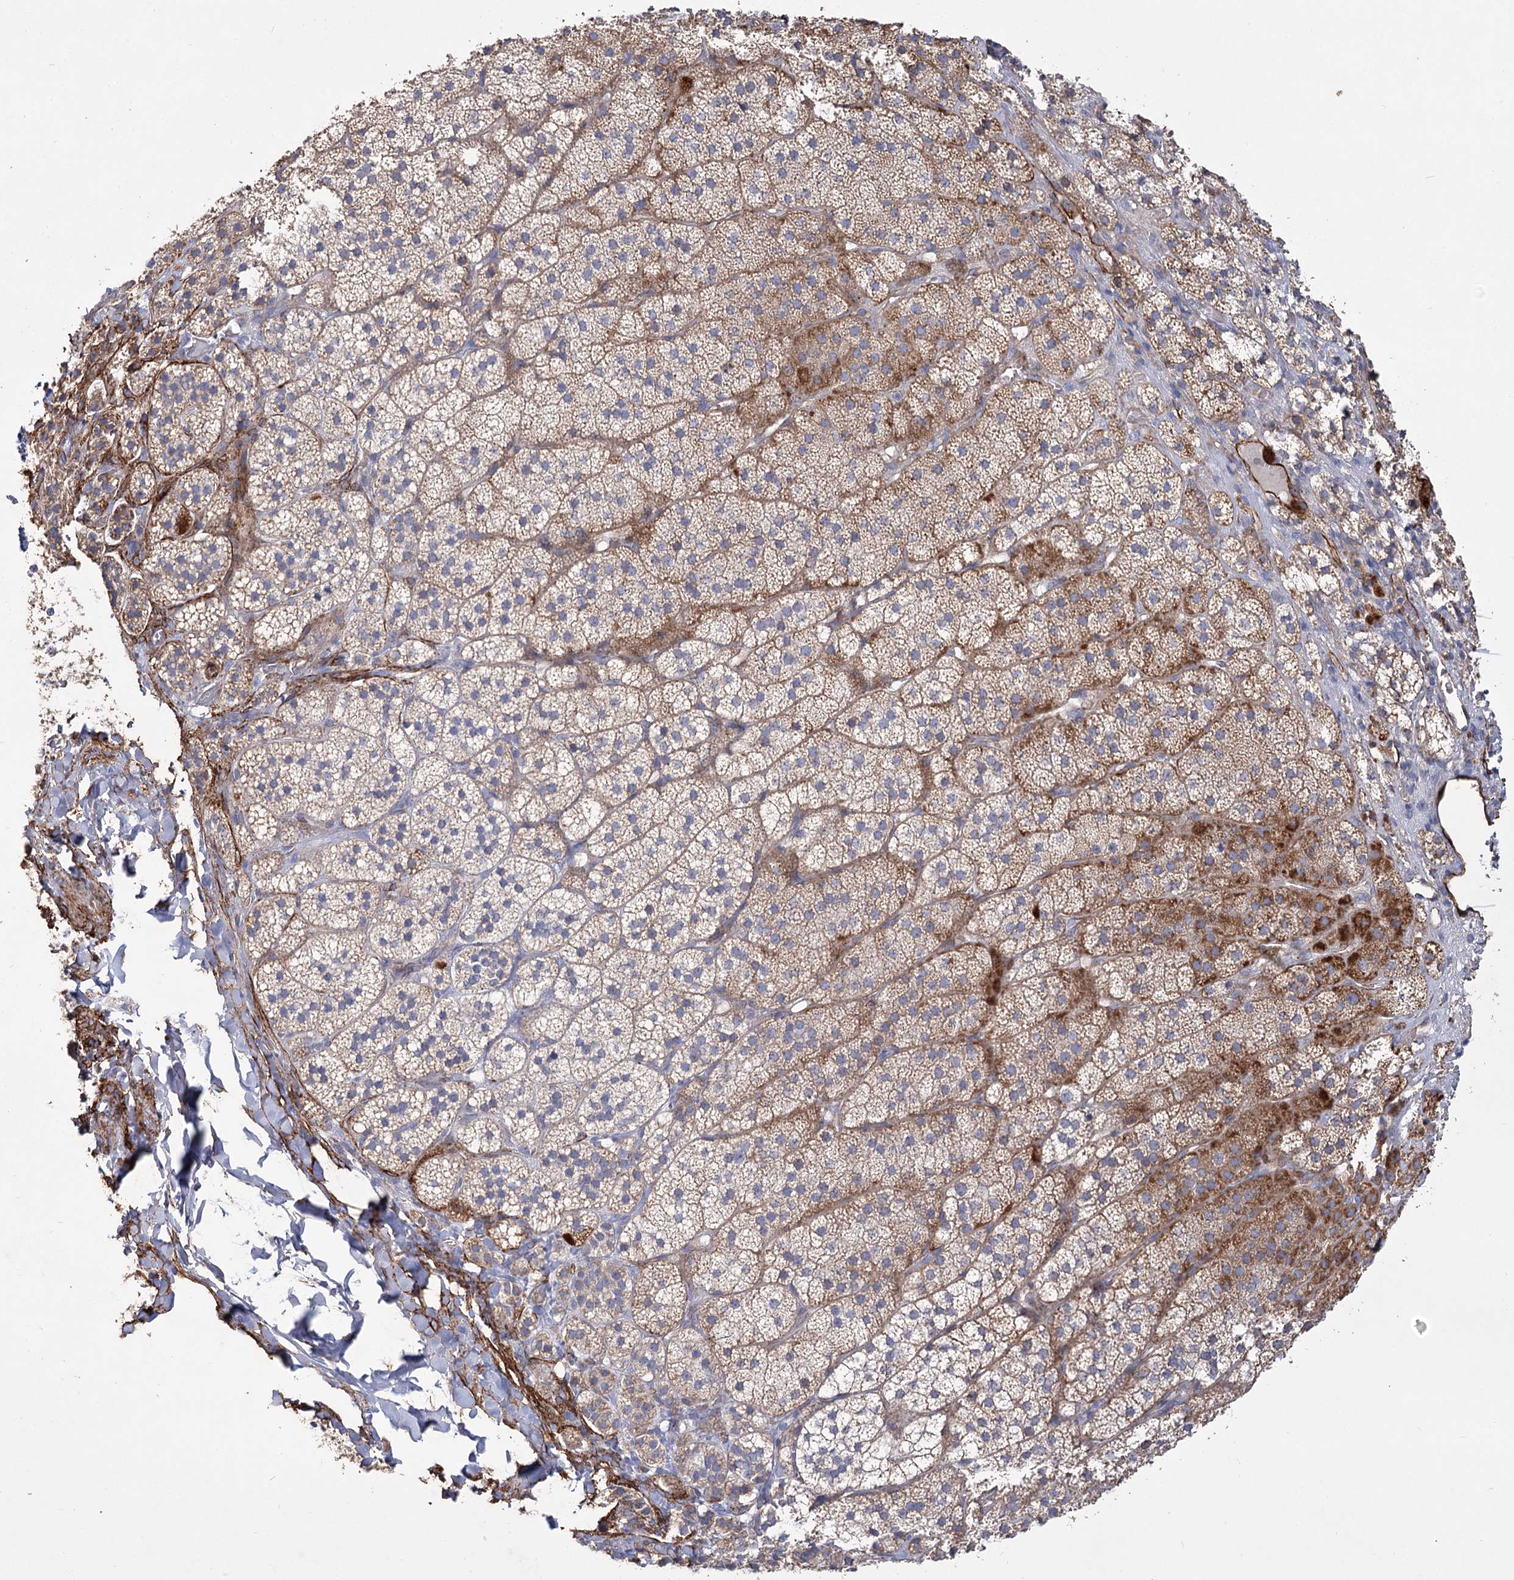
{"staining": {"intensity": "moderate", "quantity": "25%-75%", "location": "cytoplasmic/membranous"}, "tissue": "adrenal gland", "cell_type": "Glandular cells", "image_type": "normal", "snomed": [{"axis": "morphology", "description": "Normal tissue, NOS"}, {"axis": "topography", "description": "Adrenal gland"}], "caption": "Immunohistochemistry of benign adrenal gland reveals medium levels of moderate cytoplasmic/membranous staining in approximately 25%-75% of glandular cells.", "gene": "TMEM164", "patient": {"sex": "female", "age": 44}}